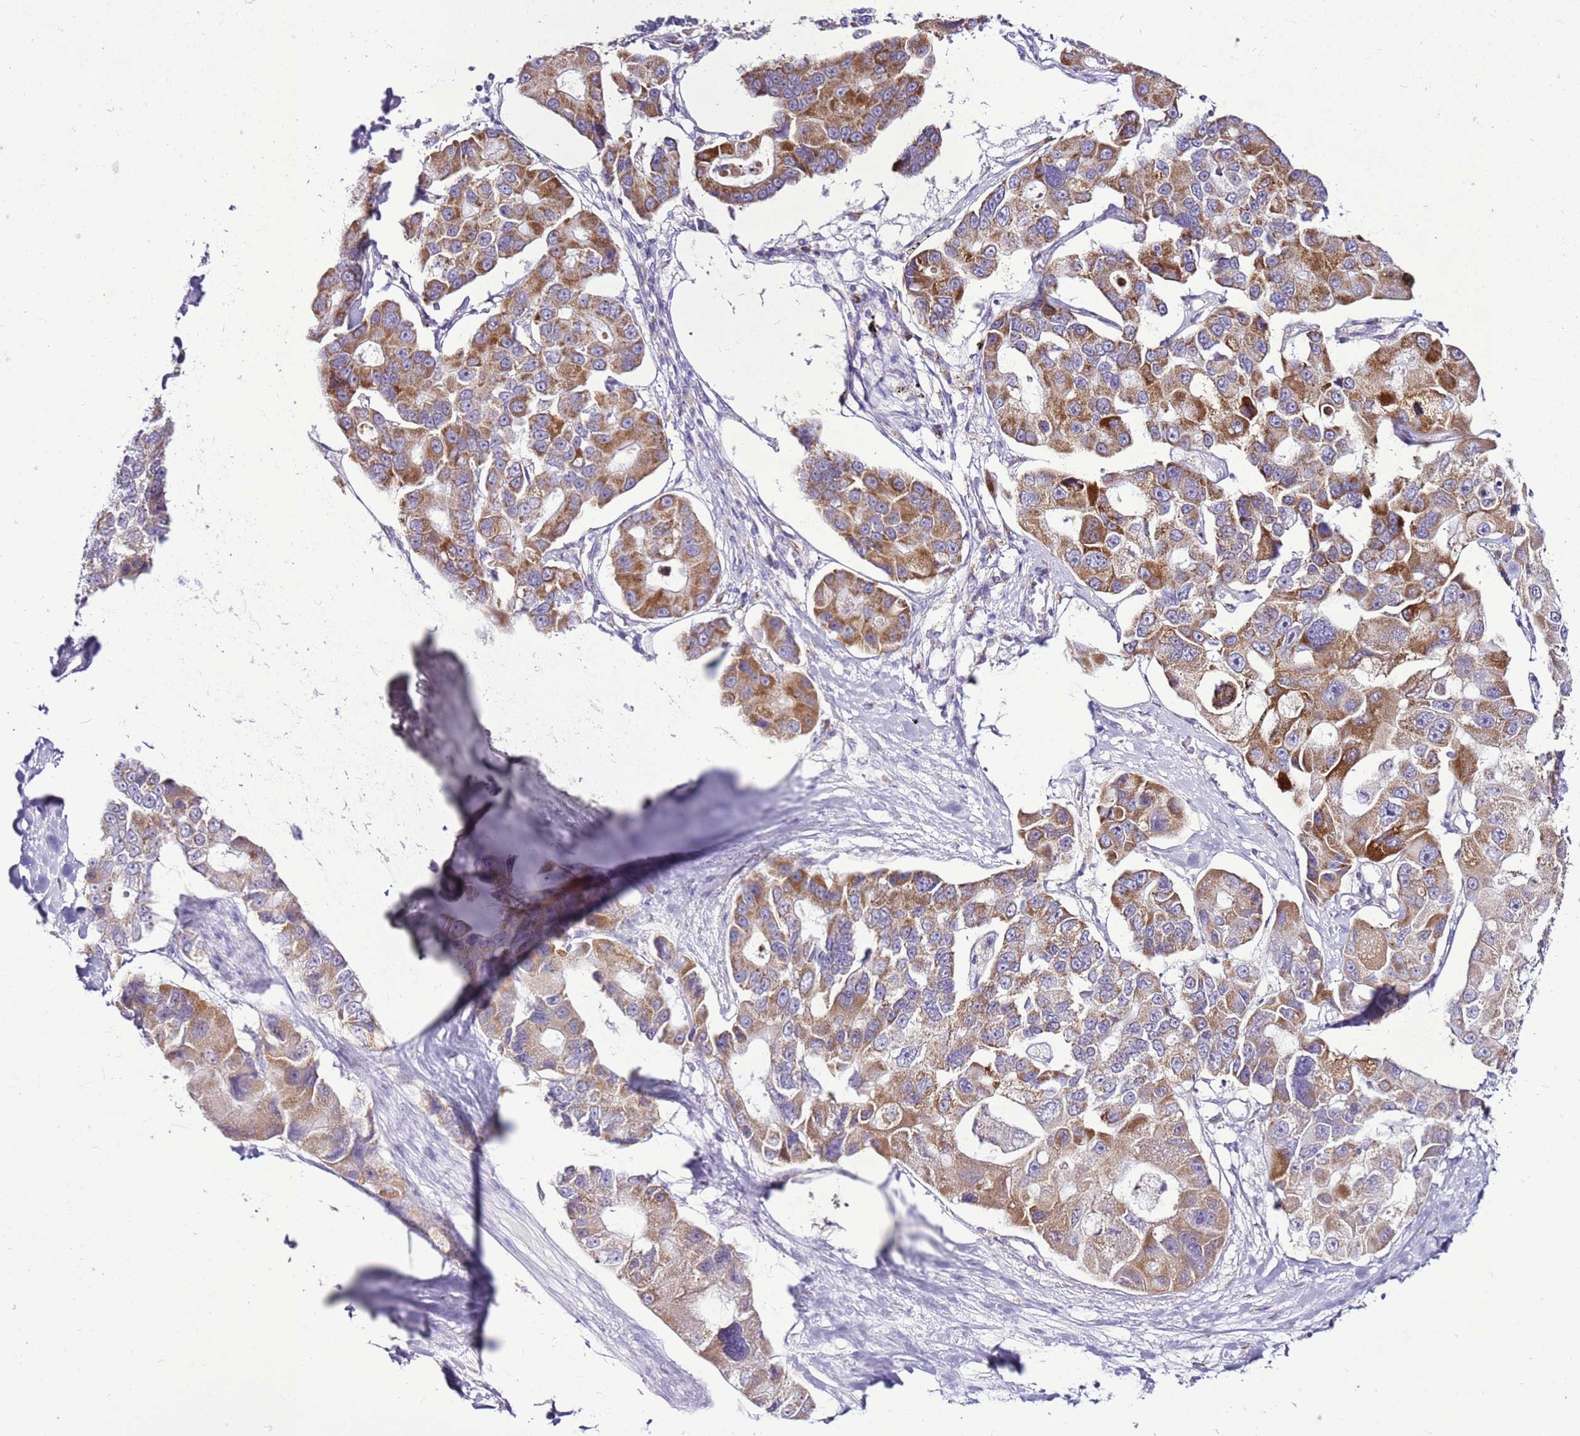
{"staining": {"intensity": "moderate", "quantity": ">75%", "location": "cytoplasmic/membranous"}, "tissue": "lung cancer", "cell_type": "Tumor cells", "image_type": "cancer", "snomed": [{"axis": "morphology", "description": "Adenocarcinoma, NOS"}, {"axis": "topography", "description": "Lung"}], "caption": "This photomicrograph reveals adenocarcinoma (lung) stained with IHC to label a protein in brown. The cytoplasmic/membranous of tumor cells show moderate positivity for the protein. Nuclei are counter-stained blue.", "gene": "MRPL36", "patient": {"sex": "female", "age": 54}}